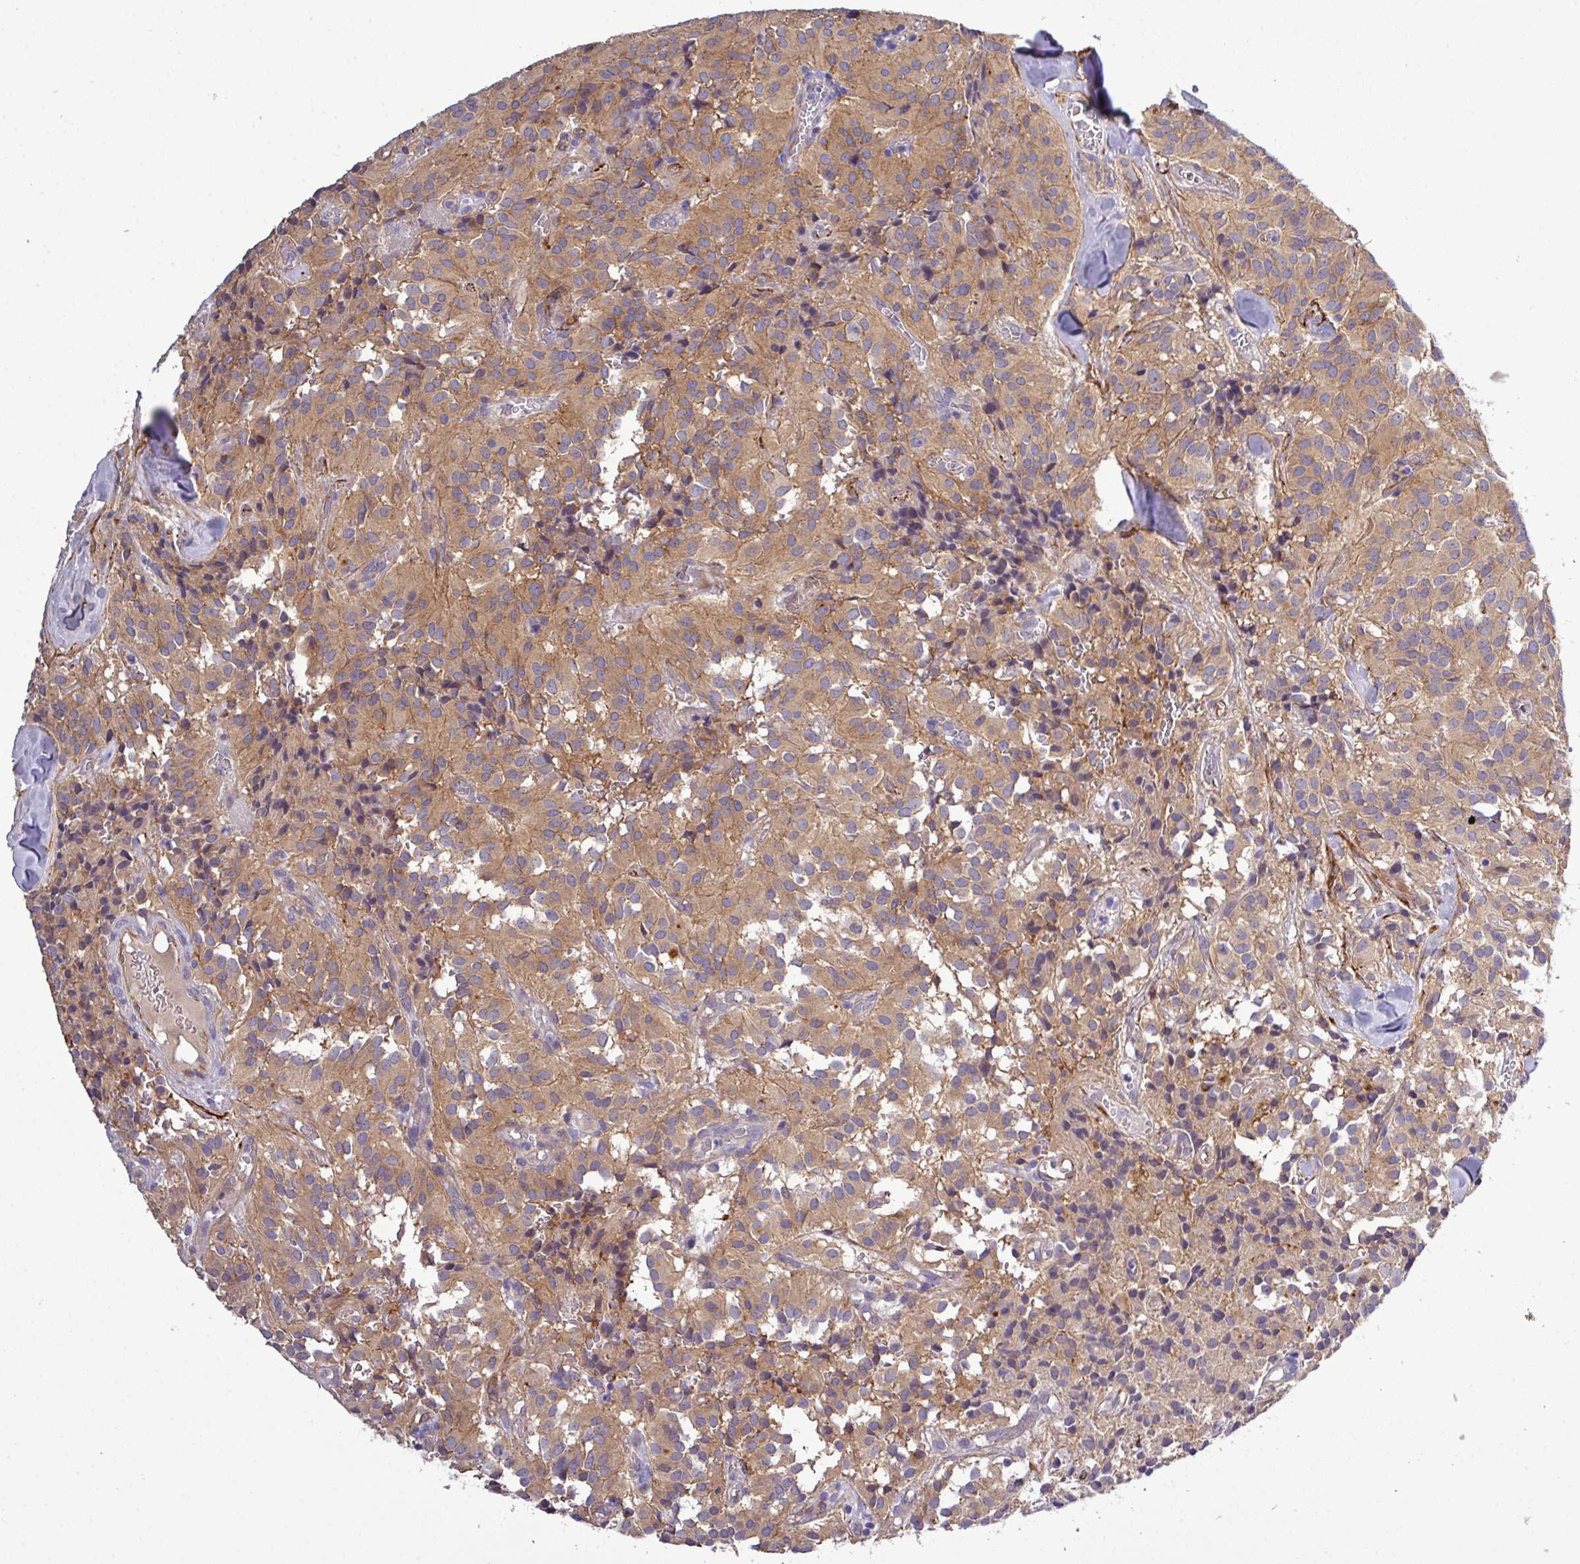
{"staining": {"intensity": "weak", "quantity": "25%-75%", "location": "cytoplasmic/membranous"}, "tissue": "glioma", "cell_type": "Tumor cells", "image_type": "cancer", "snomed": [{"axis": "morphology", "description": "Glioma, malignant, Low grade"}, {"axis": "topography", "description": "Brain"}], "caption": "The immunohistochemical stain labels weak cytoplasmic/membranous expression in tumor cells of low-grade glioma (malignant) tissue.", "gene": "PARD6A", "patient": {"sex": "male", "age": 42}}